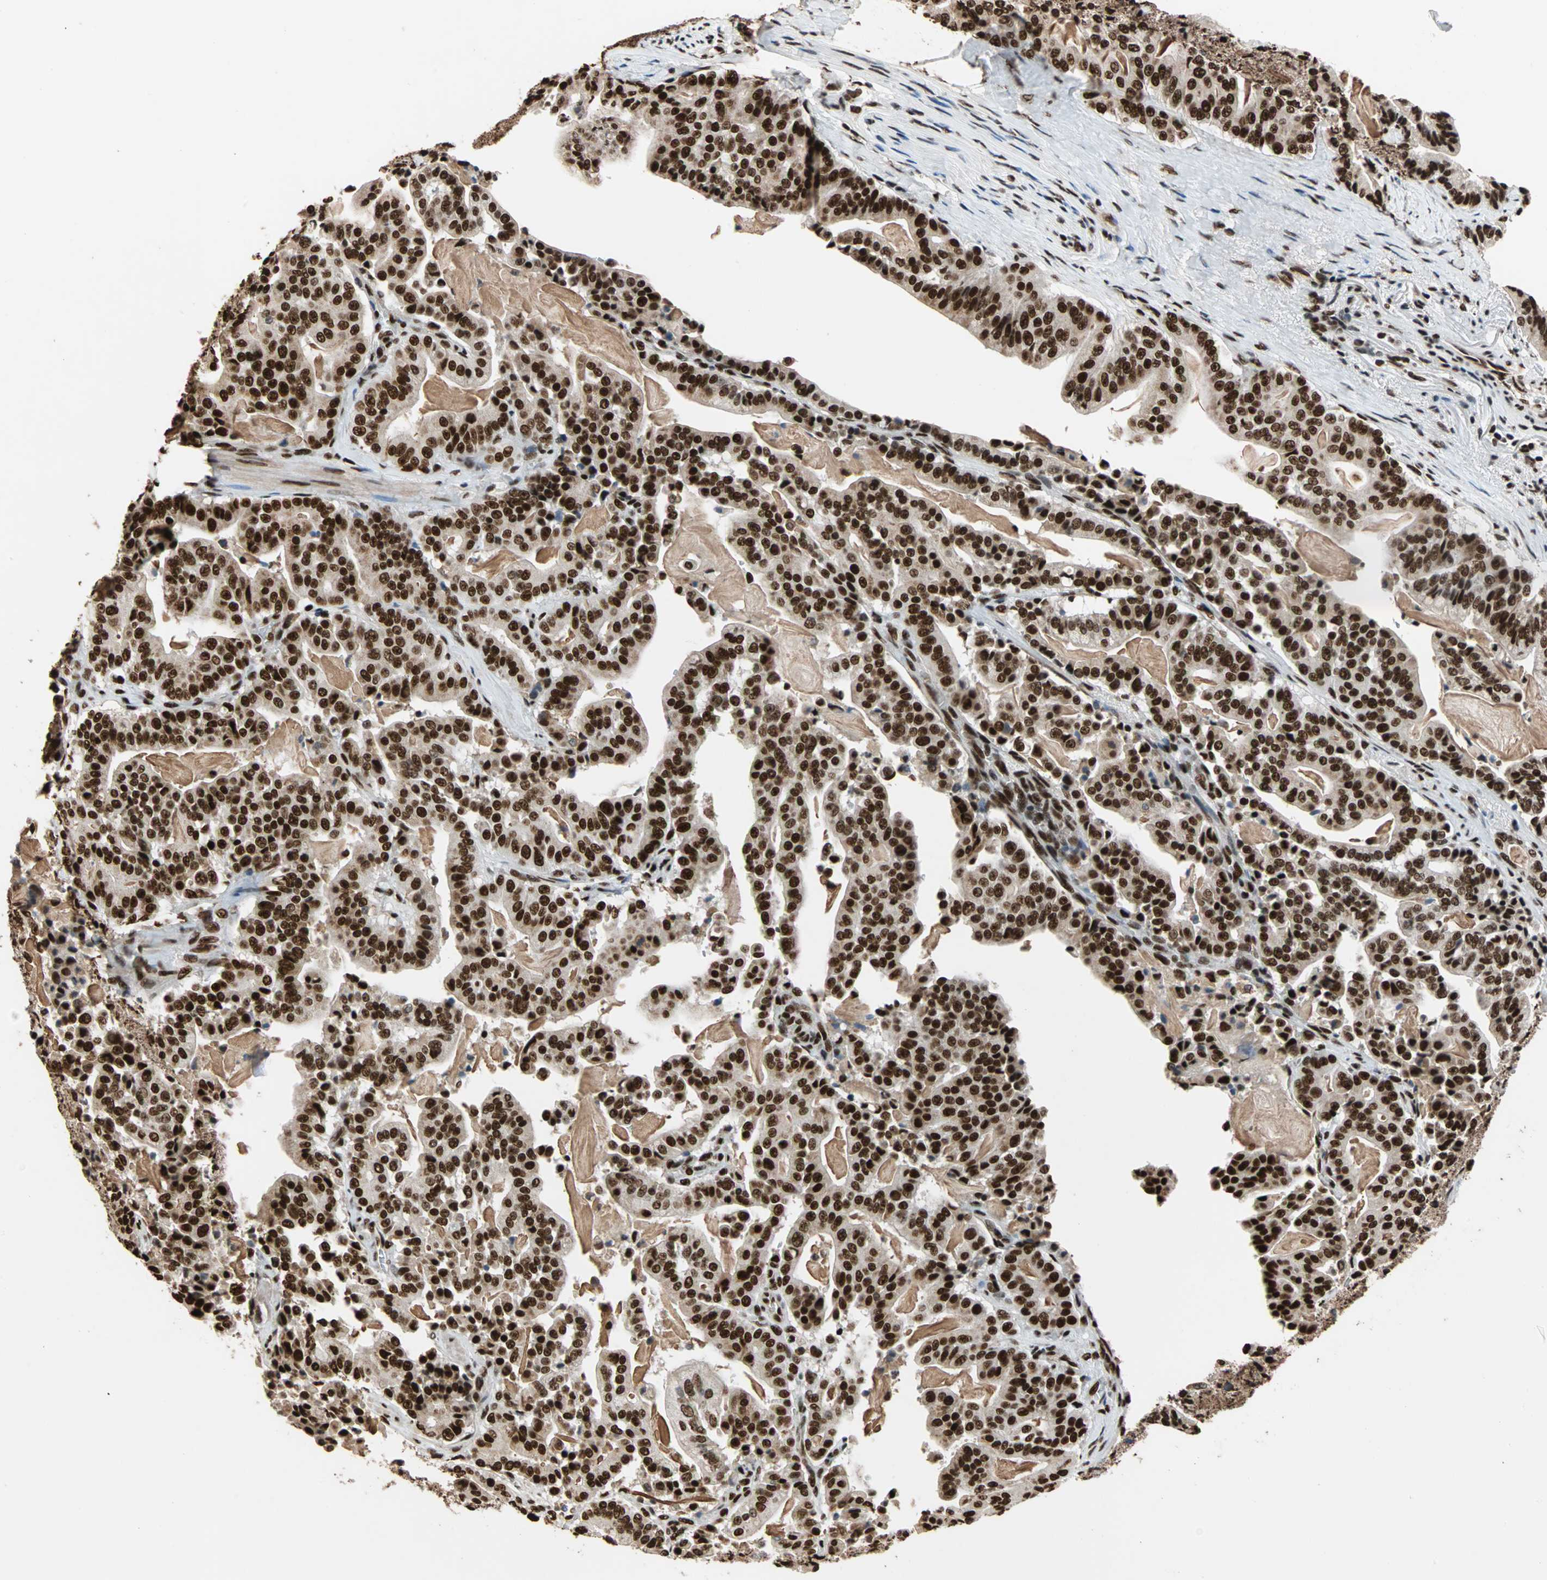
{"staining": {"intensity": "strong", "quantity": ">75%", "location": "nuclear"}, "tissue": "pancreatic cancer", "cell_type": "Tumor cells", "image_type": "cancer", "snomed": [{"axis": "morphology", "description": "Adenocarcinoma, NOS"}, {"axis": "topography", "description": "Pancreas"}], "caption": "Immunohistochemical staining of human pancreatic adenocarcinoma displays high levels of strong nuclear protein positivity in approximately >75% of tumor cells. (IHC, brightfield microscopy, high magnification).", "gene": "ILF2", "patient": {"sex": "male", "age": 63}}